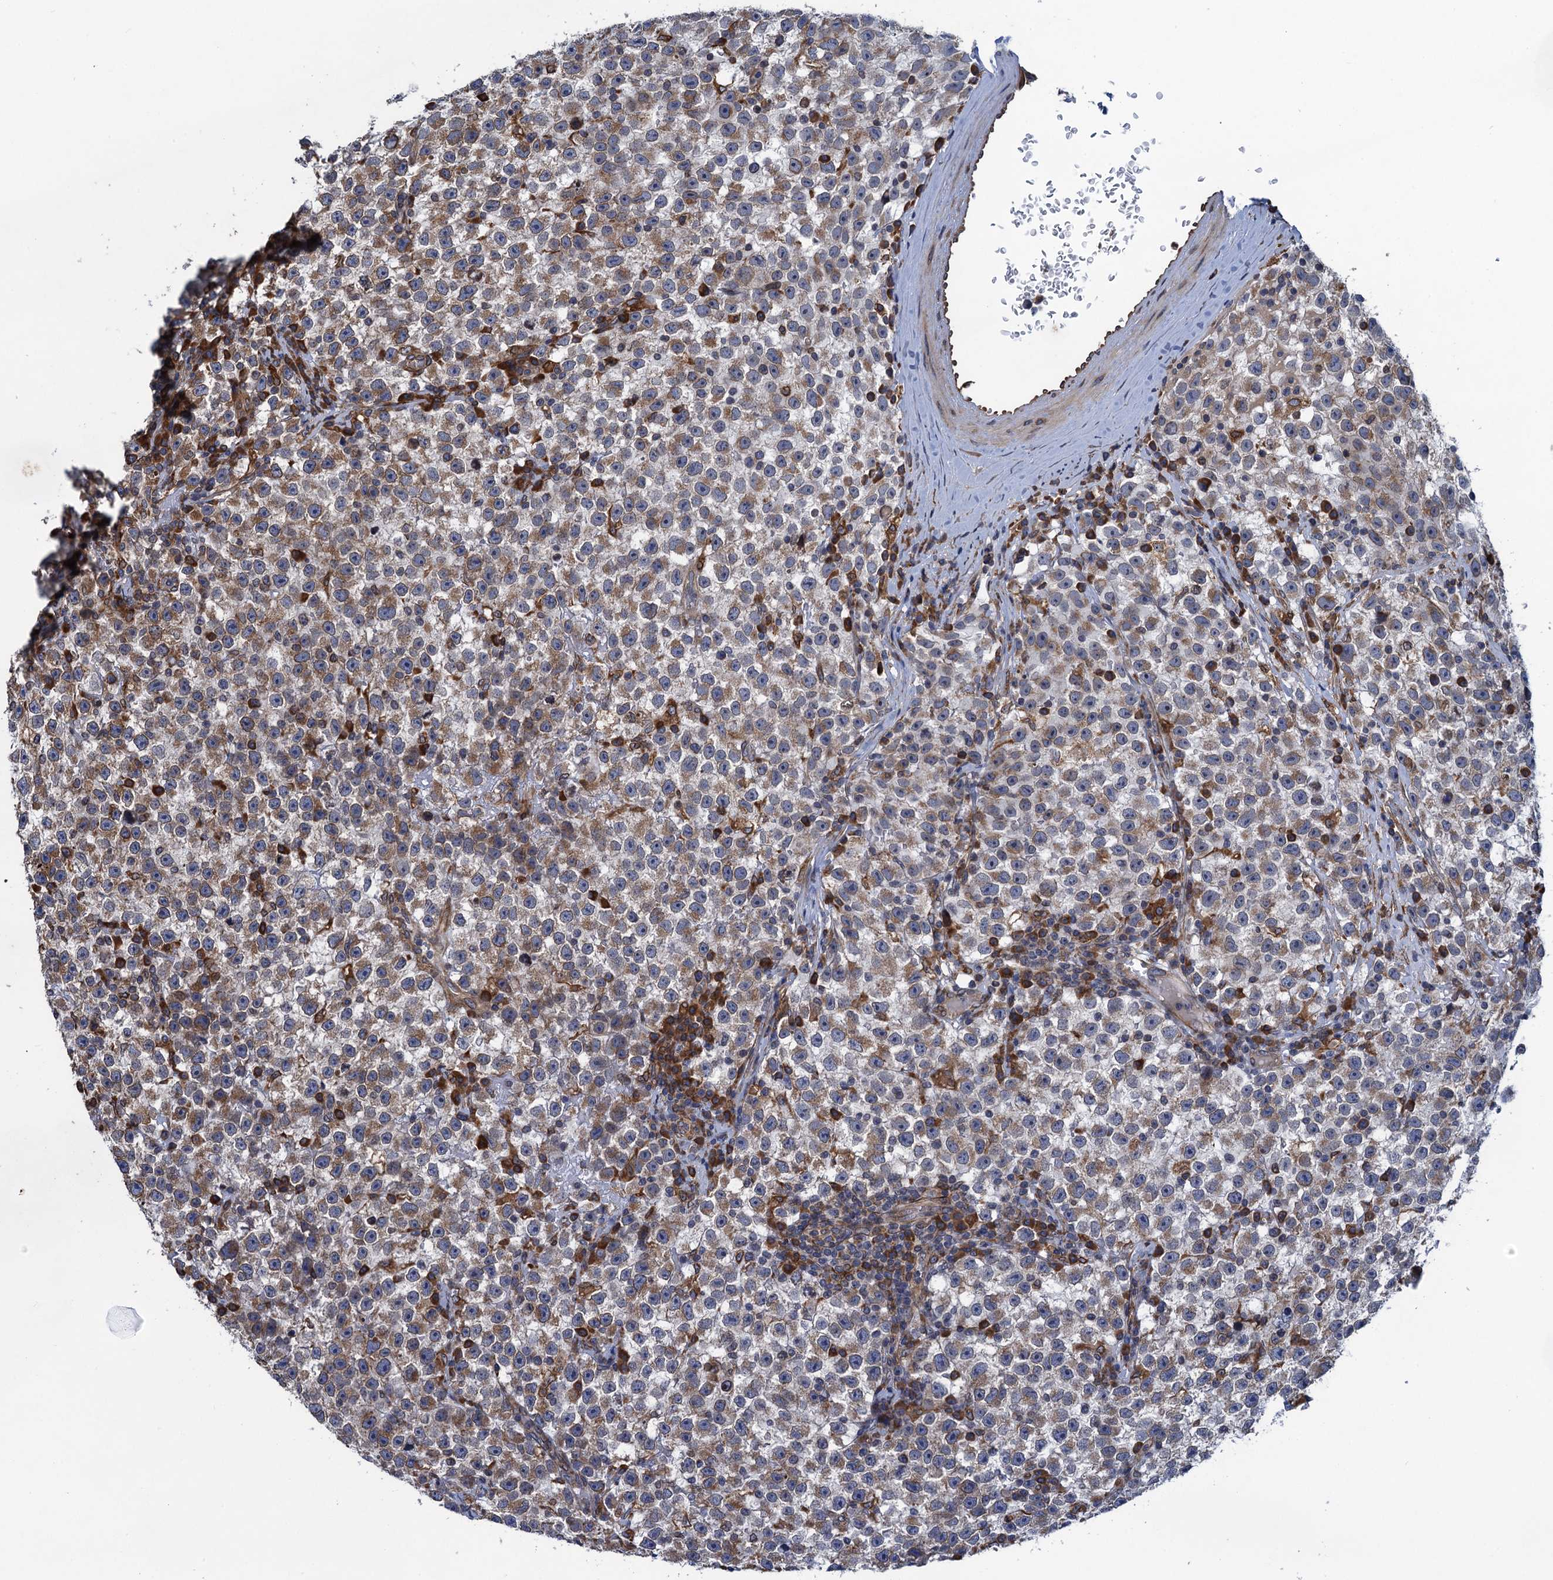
{"staining": {"intensity": "moderate", "quantity": "<25%", "location": "cytoplasmic/membranous"}, "tissue": "testis cancer", "cell_type": "Tumor cells", "image_type": "cancer", "snomed": [{"axis": "morphology", "description": "Seminoma, NOS"}, {"axis": "topography", "description": "Testis"}], "caption": "This is a photomicrograph of immunohistochemistry staining of testis cancer (seminoma), which shows moderate expression in the cytoplasmic/membranous of tumor cells.", "gene": "ARMC5", "patient": {"sex": "male", "age": 22}}